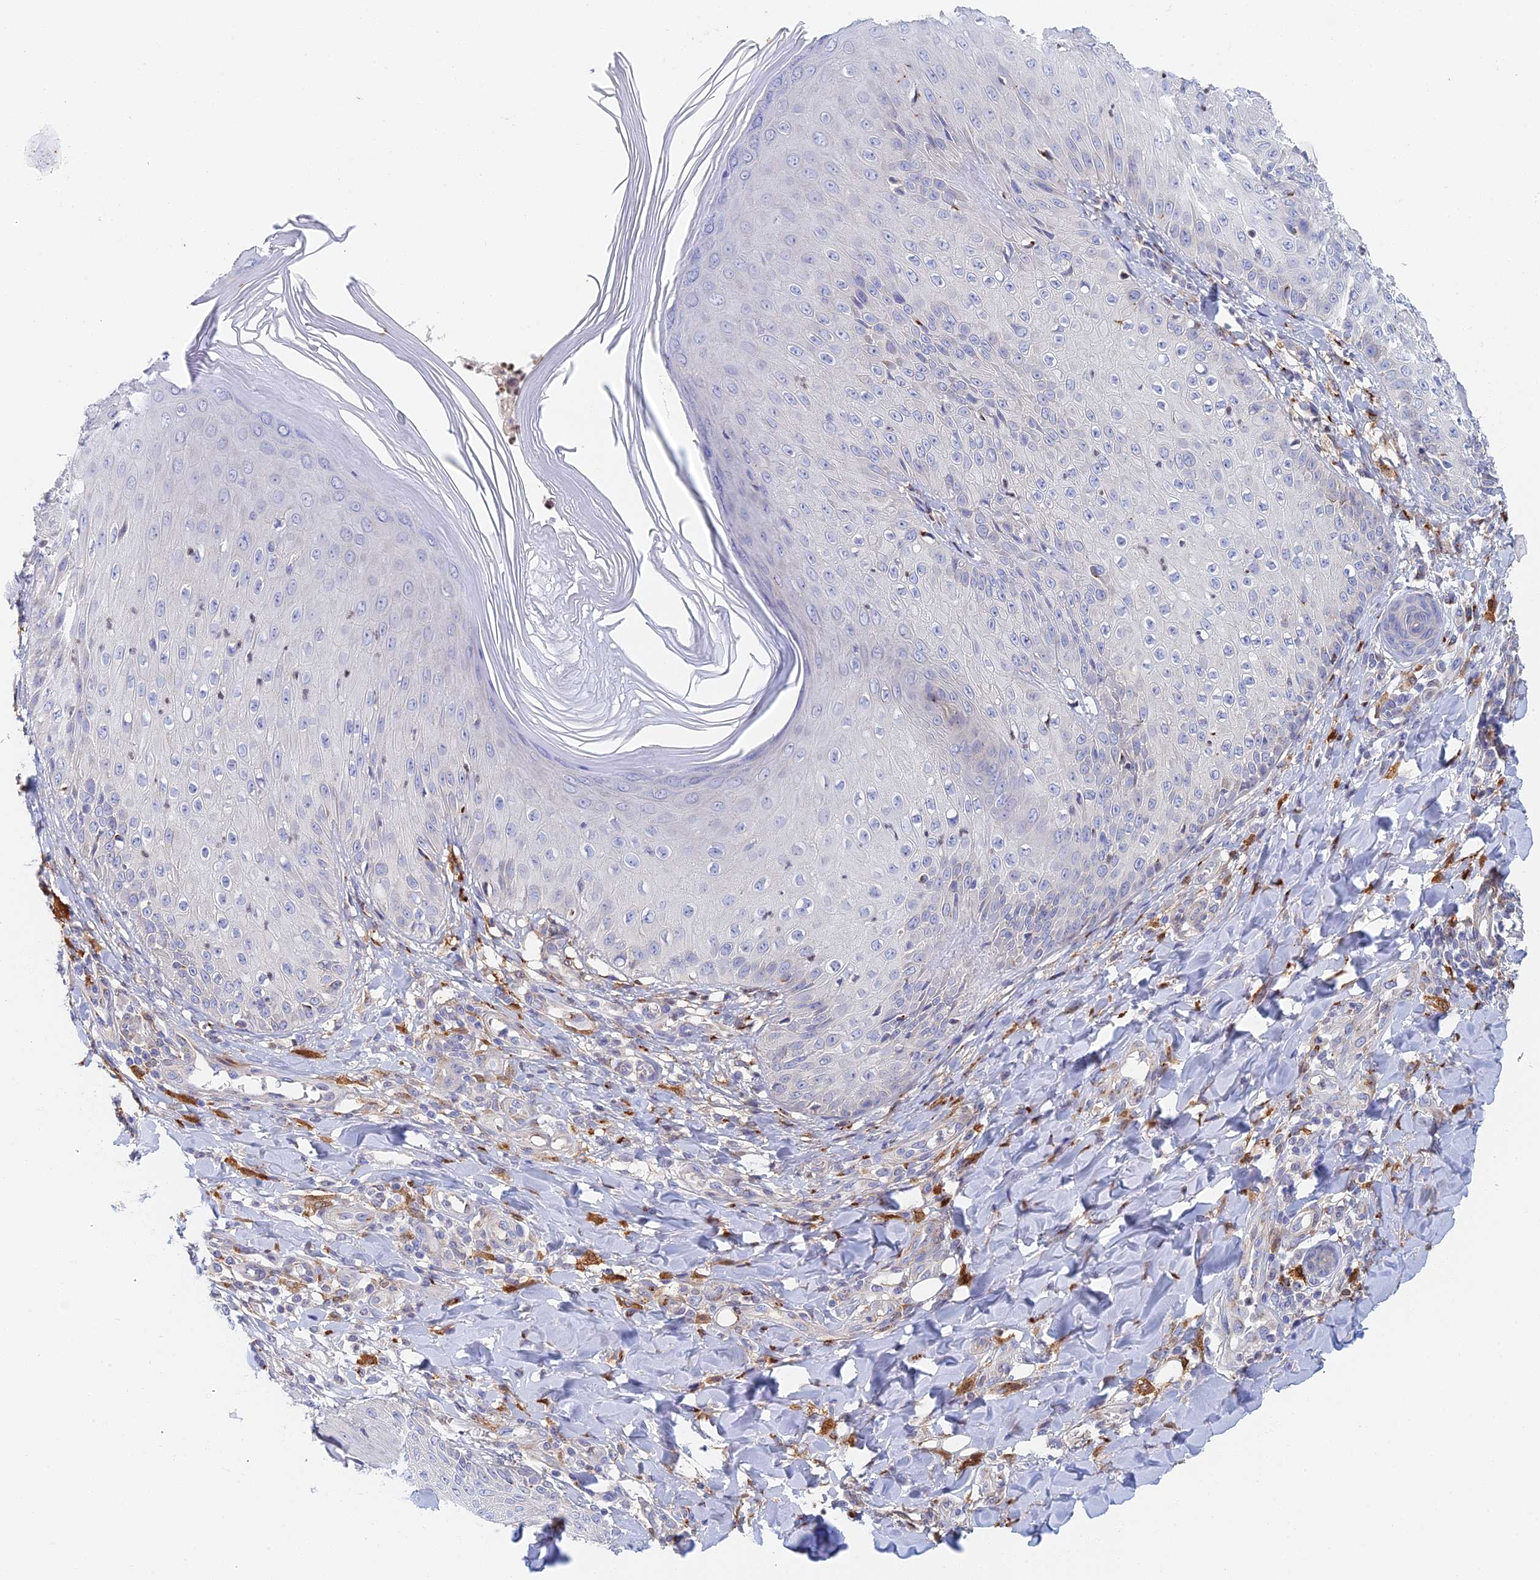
{"staining": {"intensity": "negative", "quantity": "none", "location": "none"}, "tissue": "skin", "cell_type": "Epidermal cells", "image_type": "normal", "snomed": [{"axis": "morphology", "description": "Normal tissue, NOS"}, {"axis": "morphology", "description": "Inflammation, NOS"}, {"axis": "topography", "description": "Soft tissue"}, {"axis": "topography", "description": "Anal"}], "caption": "High power microscopy image of an immunohistochemistry image of unremarkable skin, revealing no significant positivity in epidermal cells. (DAB immunohistochemistry visualized using brightfield microscopy, high magnification).", "gene": "SLC24A3", "patient": {"sex": "female", "age": 15}}